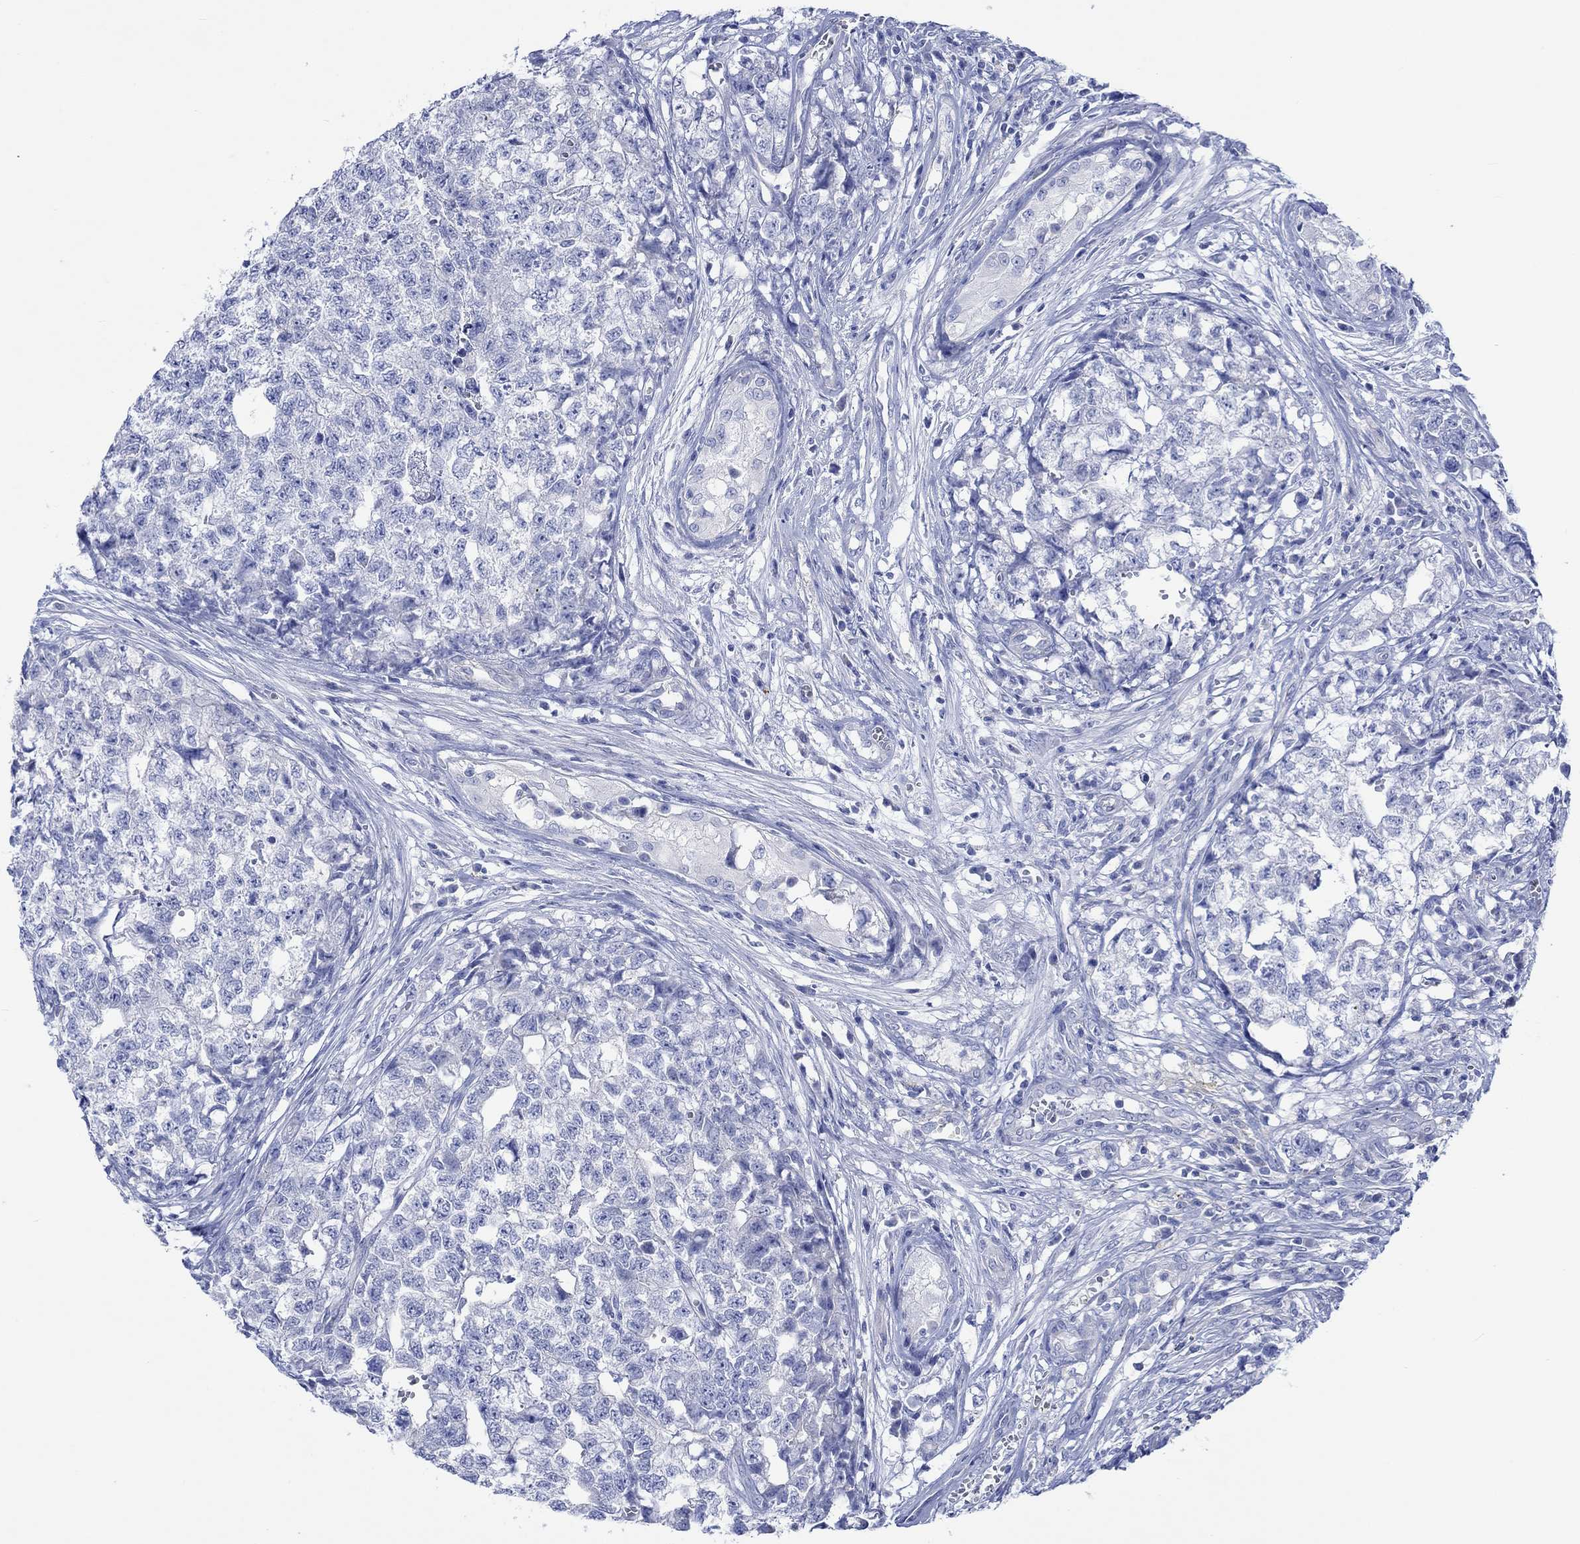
{"staining": {"intensity": "negative", "quantity": "none", "location": "none"}, "tissue": "testis cancer", "cell_type": "Tumor cells", "image_type": "cancer", "snomed": [{"axis": "morphology", "description": "Seminoma, NOS"}, {"axis": "morphology", "description": "Carcinoma, Embryonal, NOS"}, {"axis": "topography", "description": "Testis"}], "caption": "An image of seminoma (testis) stained for a protein exhibits no brown staining in tumor cells.", "gene": "CPLX2", "patient": {"sex": "male", "age": 22}}